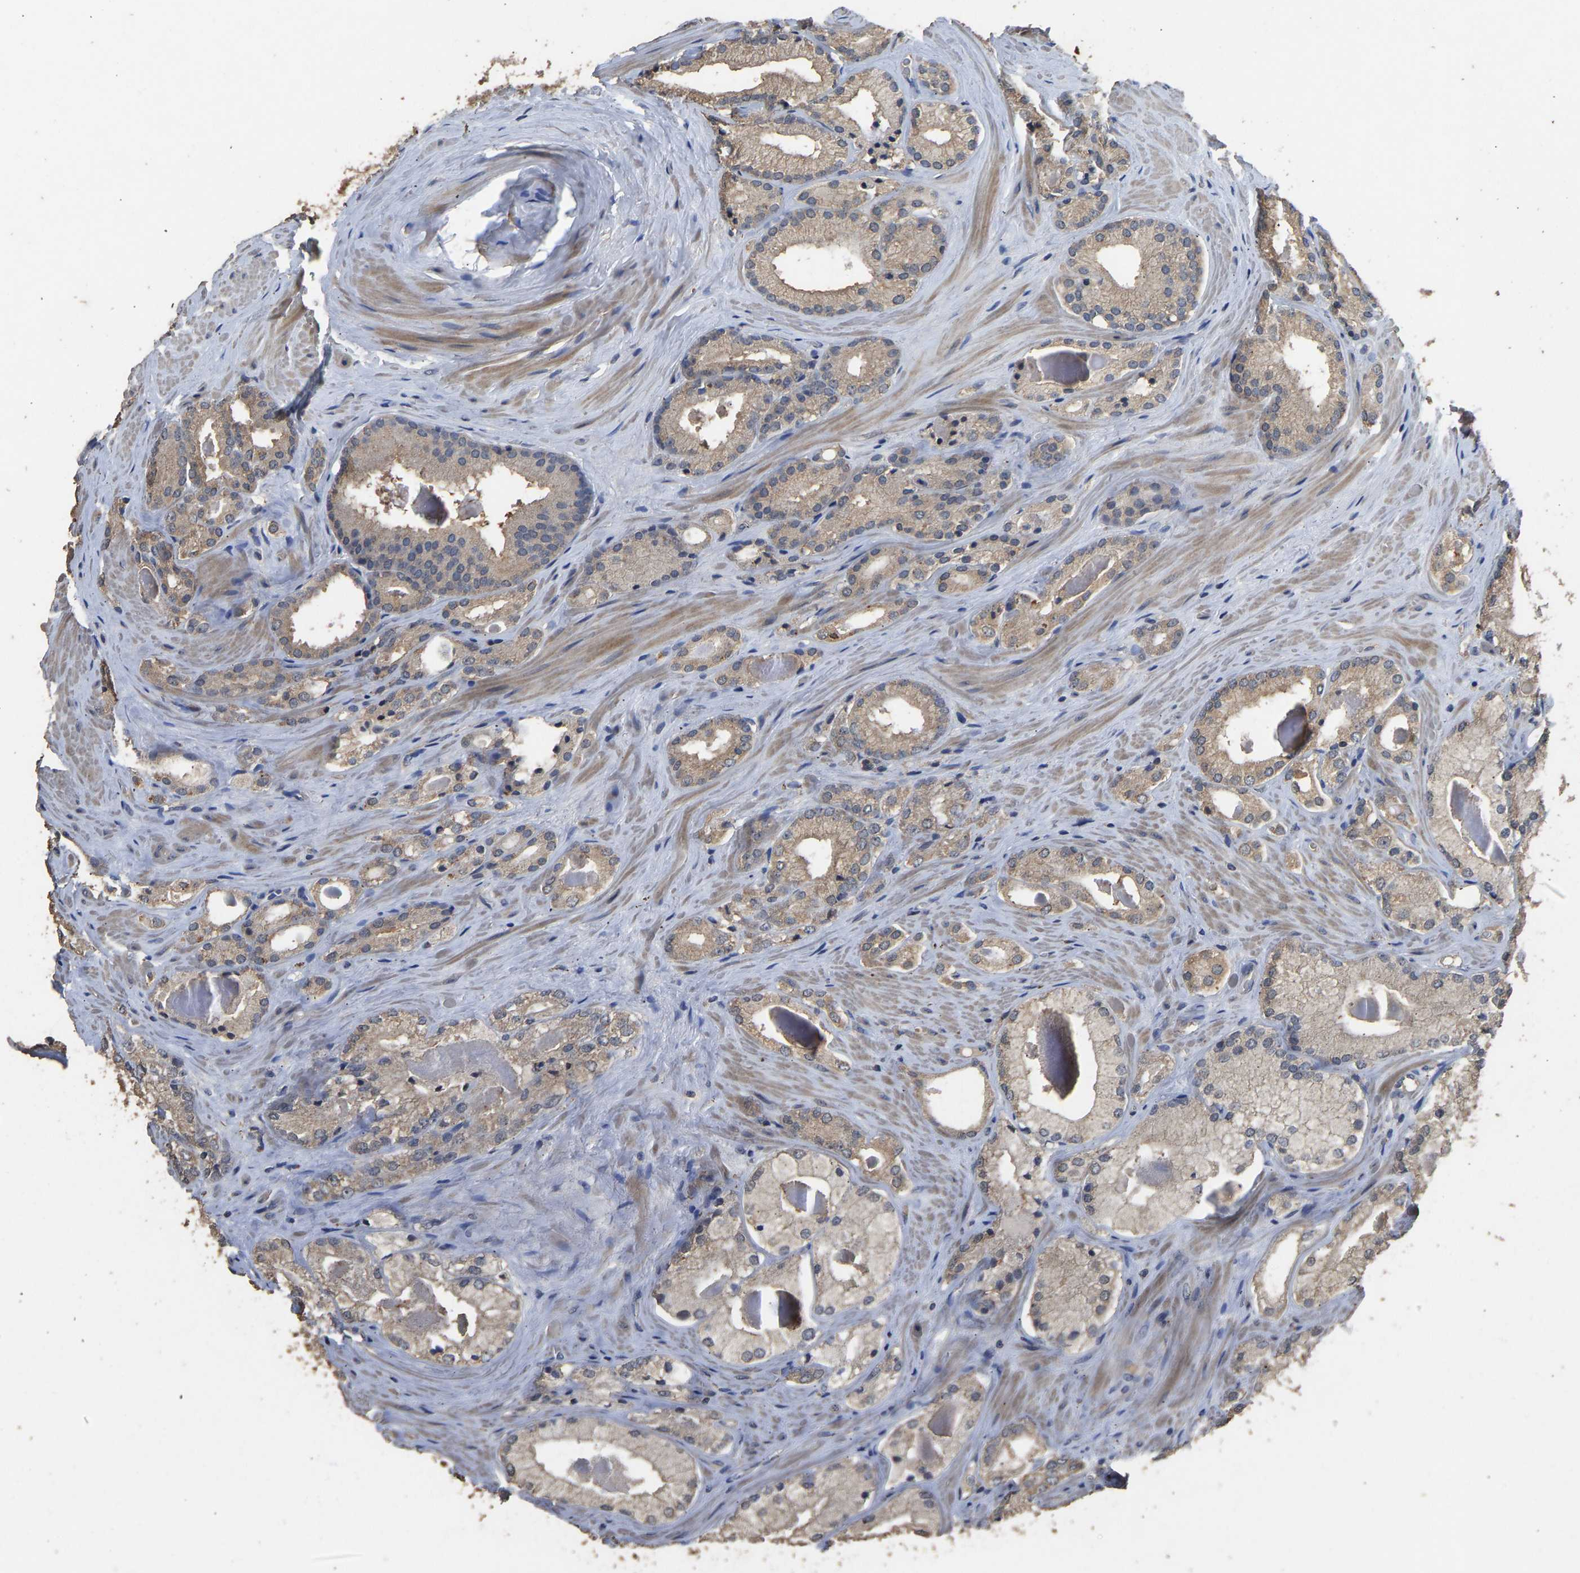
{"staining": {"intensity": "weak", "quantity": "25%-75%", "location": "cytoplasmic/membranous"}, "tissue": "prostate cancer", "cell_type": "Tumor cells", "image_type": "cancer", "snomed": [{"axis": "morphology", "description": "Adenocarcinoma, Low grade"}, {"axis": "topography", "description": "Prostate"}], "caption": "Immunohistochemical staining of prostate cancer (low-grade adenocarcinoma) exhibits low levels of weak cytoplasmic/membranous protein staining in about 25%-75% of tumor cells. The protein is stained brown, and the nuclei are stained in blue (DAB (3,3'-diaminobenzidine) IHC with brightfield microscopy, high magnification).", "gene": "CIDEC", "patient": {"sex": "male", "age": 65}}